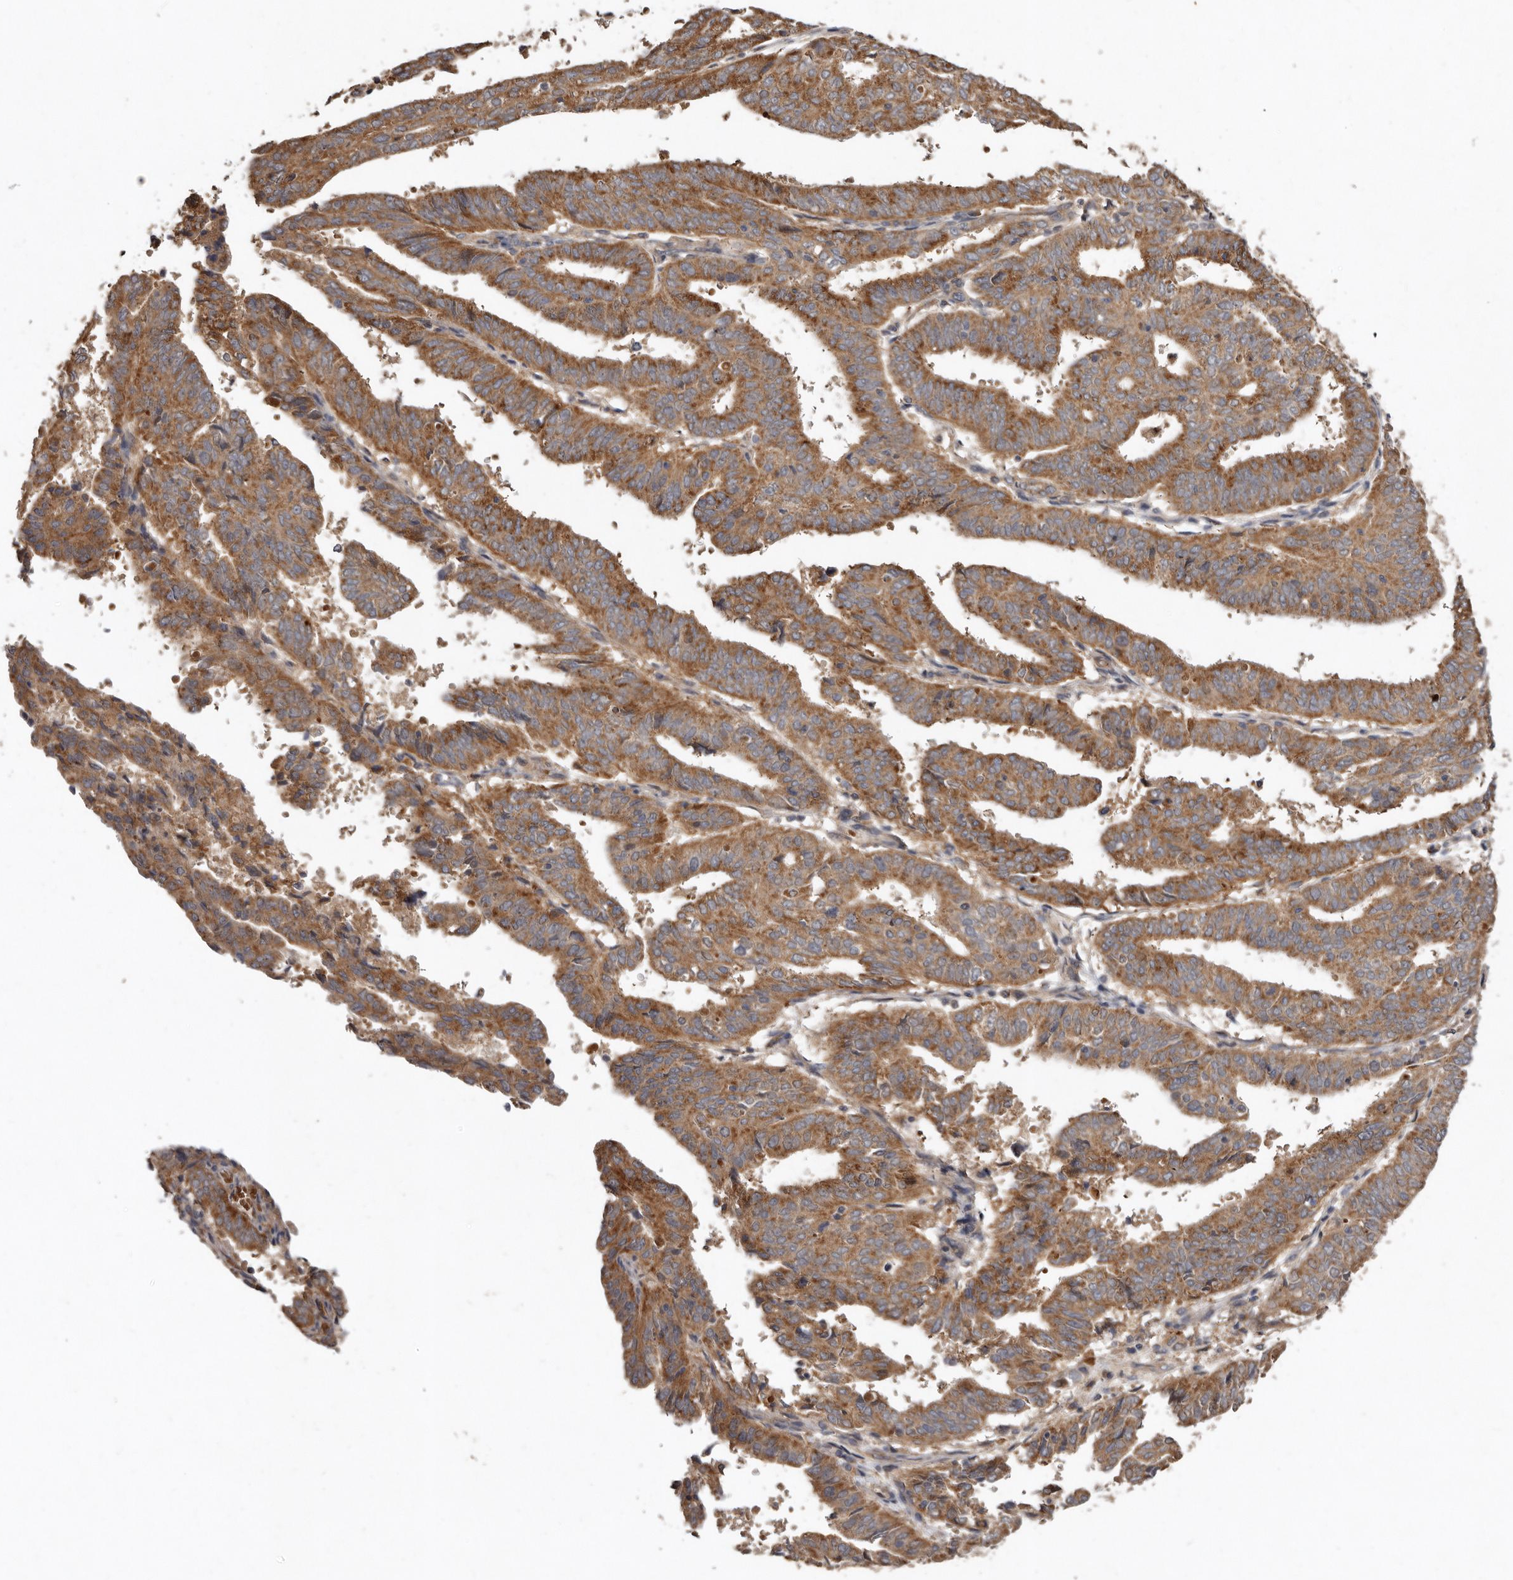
{"staining": {"intensity": "moderate", "quantity": ">75%", "location": "cytoplasmic/membranous"}, "tissue": "endometrial cancer", "cell_type": "Tumor cells", "image_type": "cancer", "snomed": [{"axis": "morphology", "description": "Adenocarcinoma, NOS"}, {"axis": "topography", "description": "Uterus"}], "caption": "Immunohistochemical staining of human endometrial adenocarcinoma exhibits moderate cytoplasmic/membranous protein staining in about >75% of tumor cells.", "gene": "GOT1L1", "patient": {"sex": "female", "age": 77}}